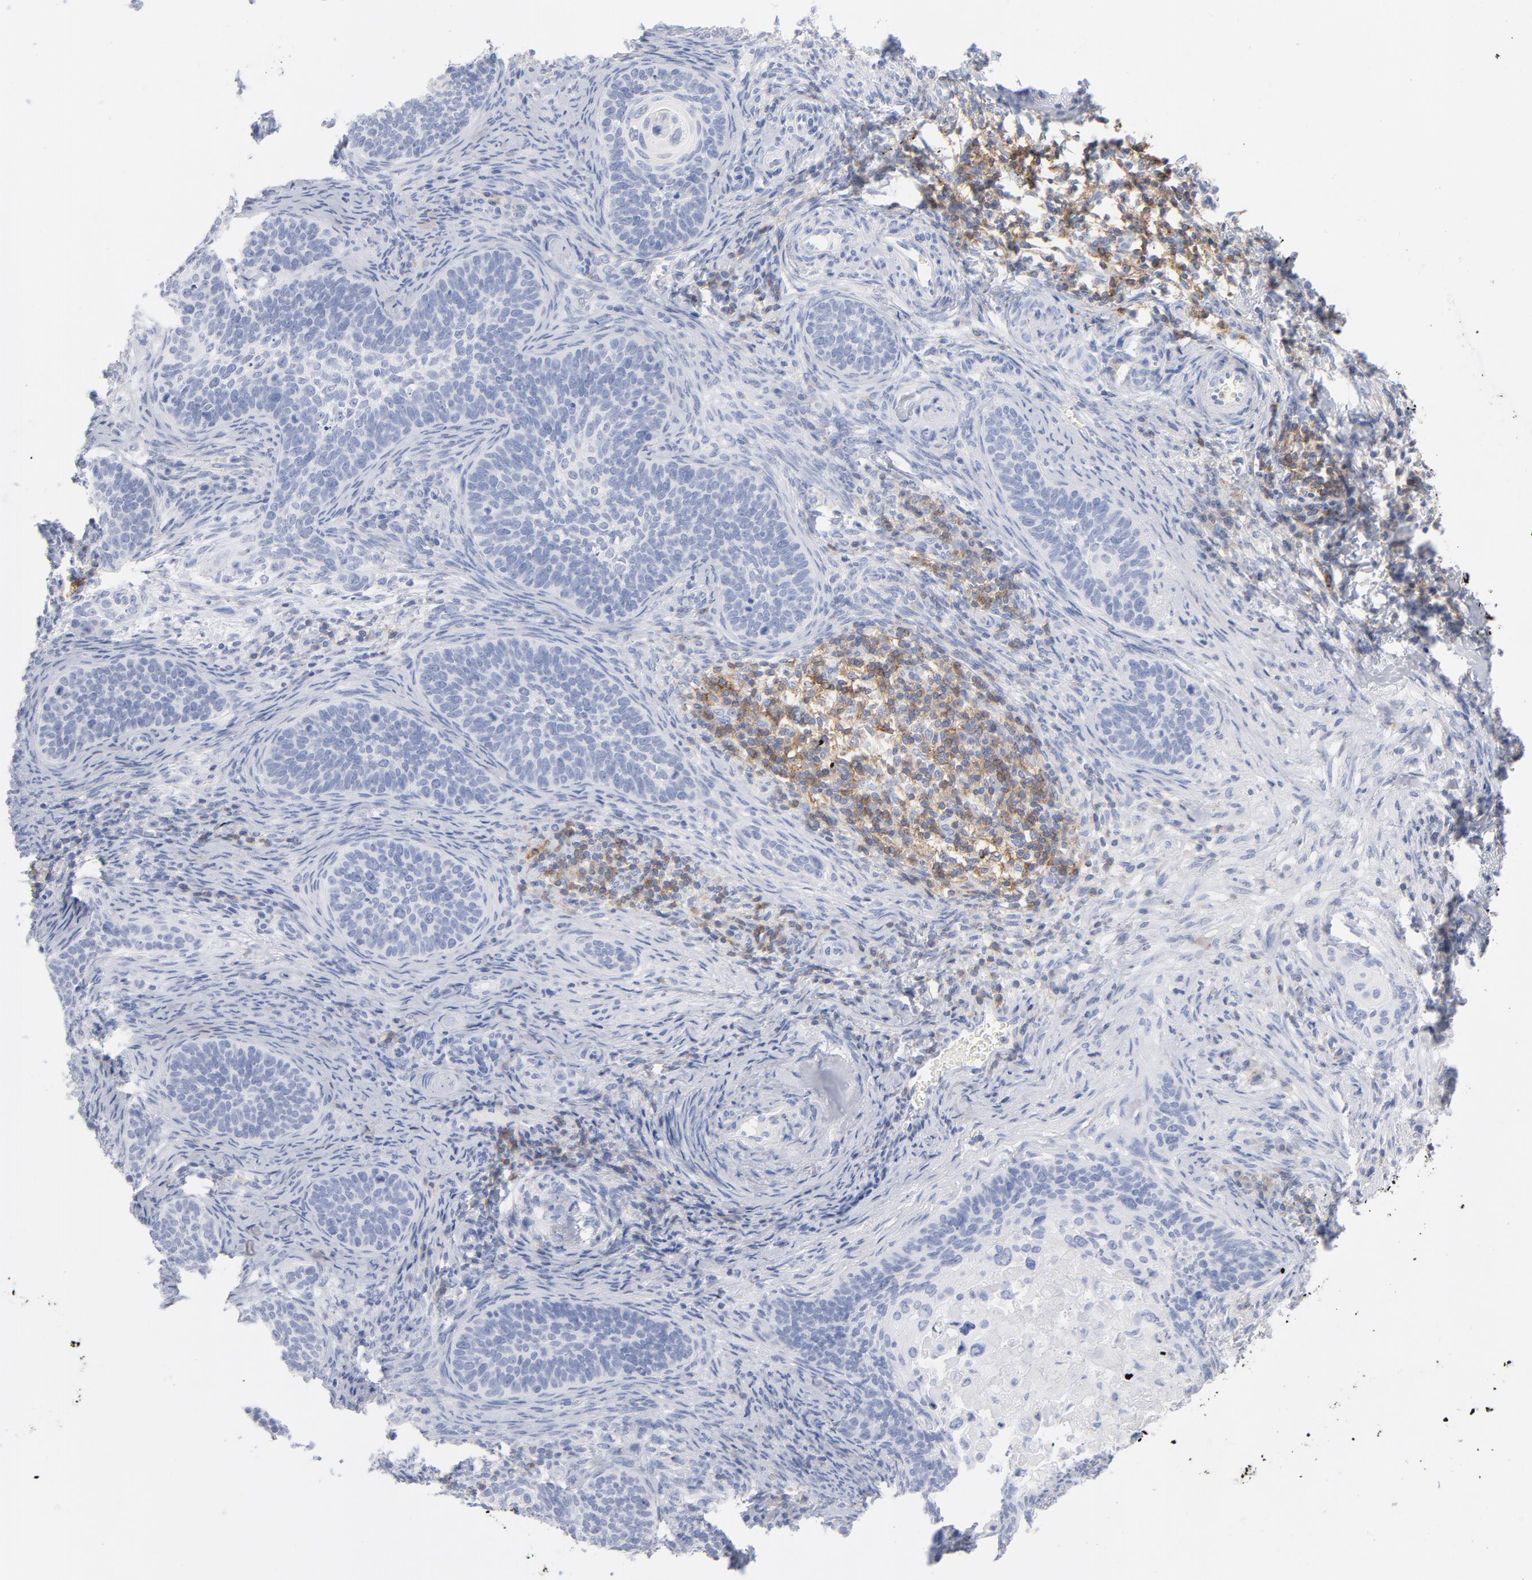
{"staining": {"intensity": "negative", "quantity": "none", "location": "none"}, "tissue": "cervical cancer", "cell_type": "Tumor cells", "image_type": "cancer", "snomed": [{"axis": "morphology", "description": "Squamous cell carcinoma, NOS"}, {"axis": "topography", "description": "Cervix"}], "caption": "The image reveals no significant expression in tumor cells of cervical cancer.", "gene": "P2RY8", "patient": {"sex": "female", "age": 33}}